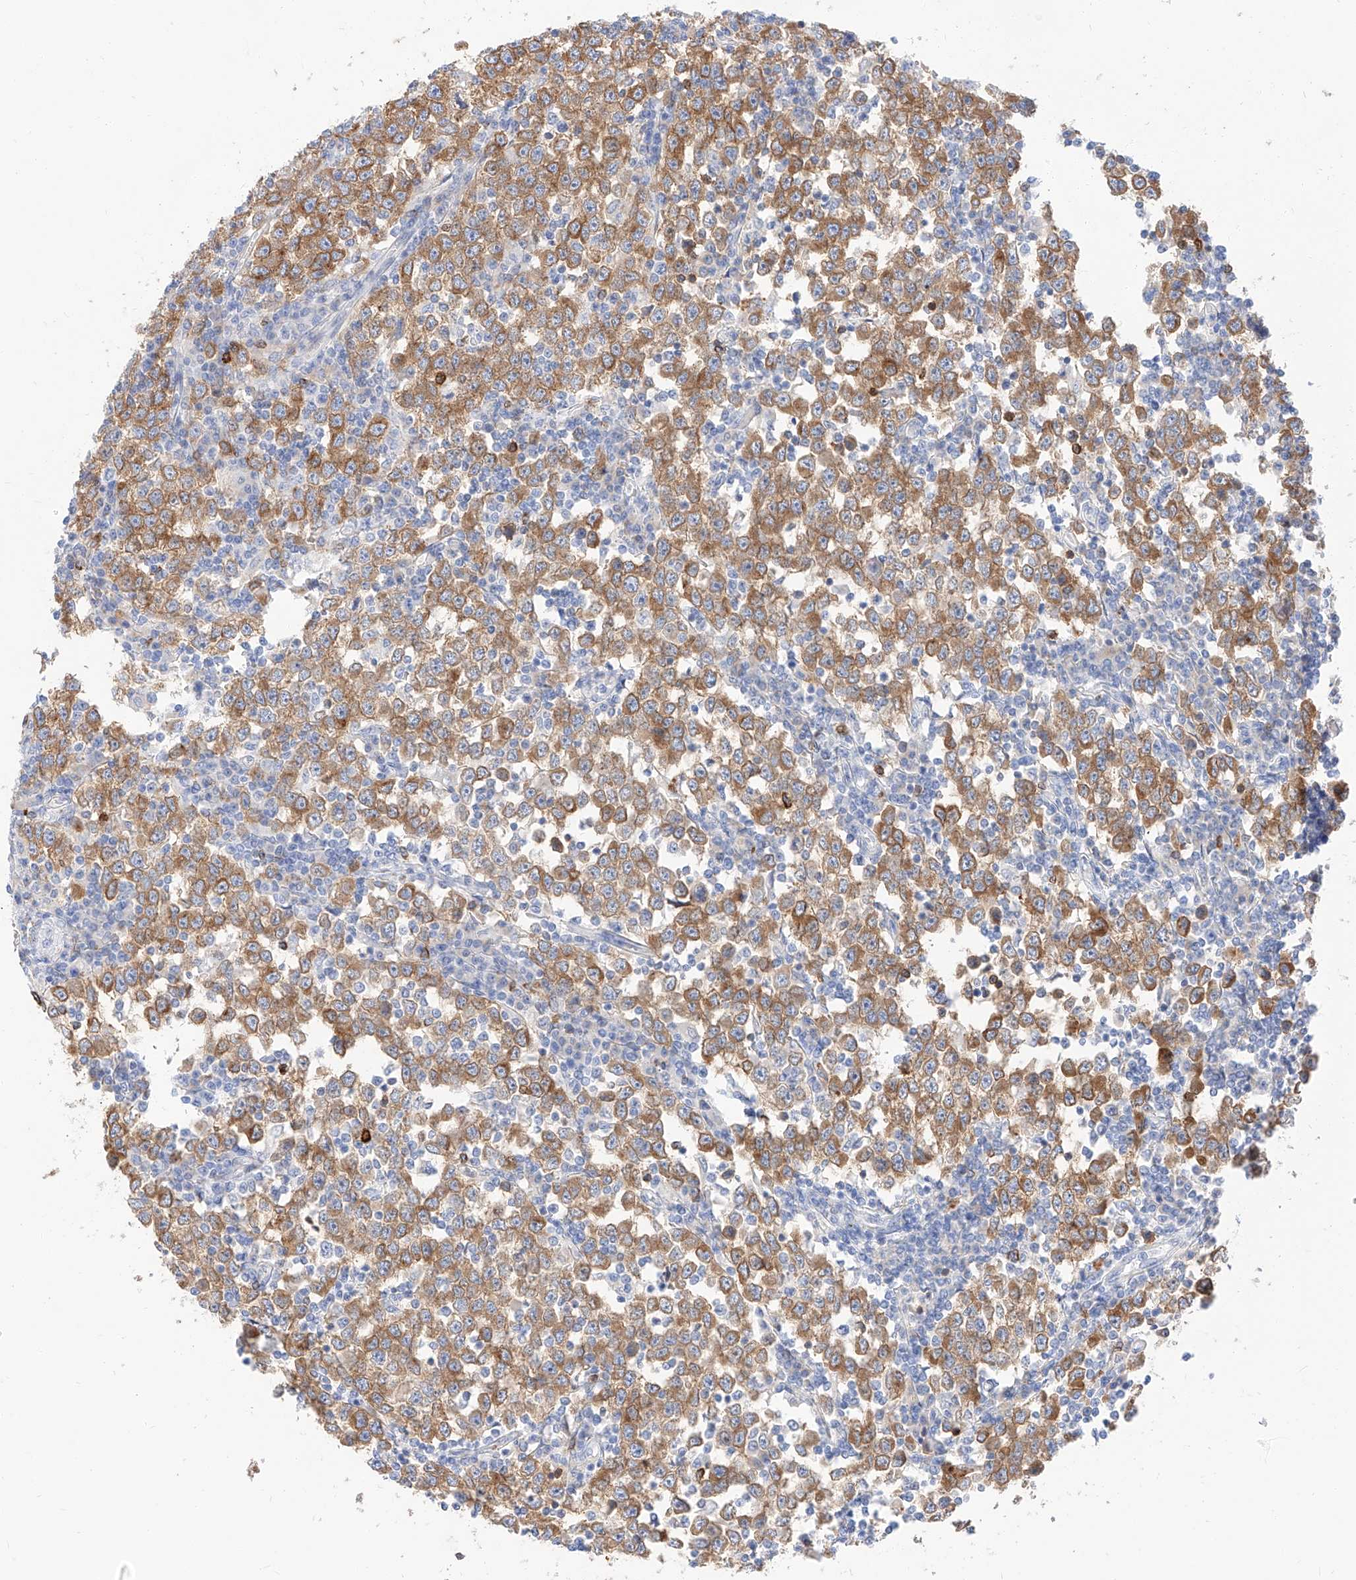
{"staining": {"intensity": "moderate", "quantity": ">75%", "location": "cytoplasmic/membranous"}, "tissue": "testis cancer", "cell_type": "Tumor cells", "image_type": "cancer", "snomed": [{"axis": "morphology", "description": "Seminoma, NOS"}, {"axis": "topography", "description": "Testis"}], "caption": "A histopathology image of testis cancer (seminoma) stained for a protein displays moderate cytoplasmic/membranous brown staining in tumor cells.", "gene": "MAP7", "patient": {"sex": "male", "age": 65}}